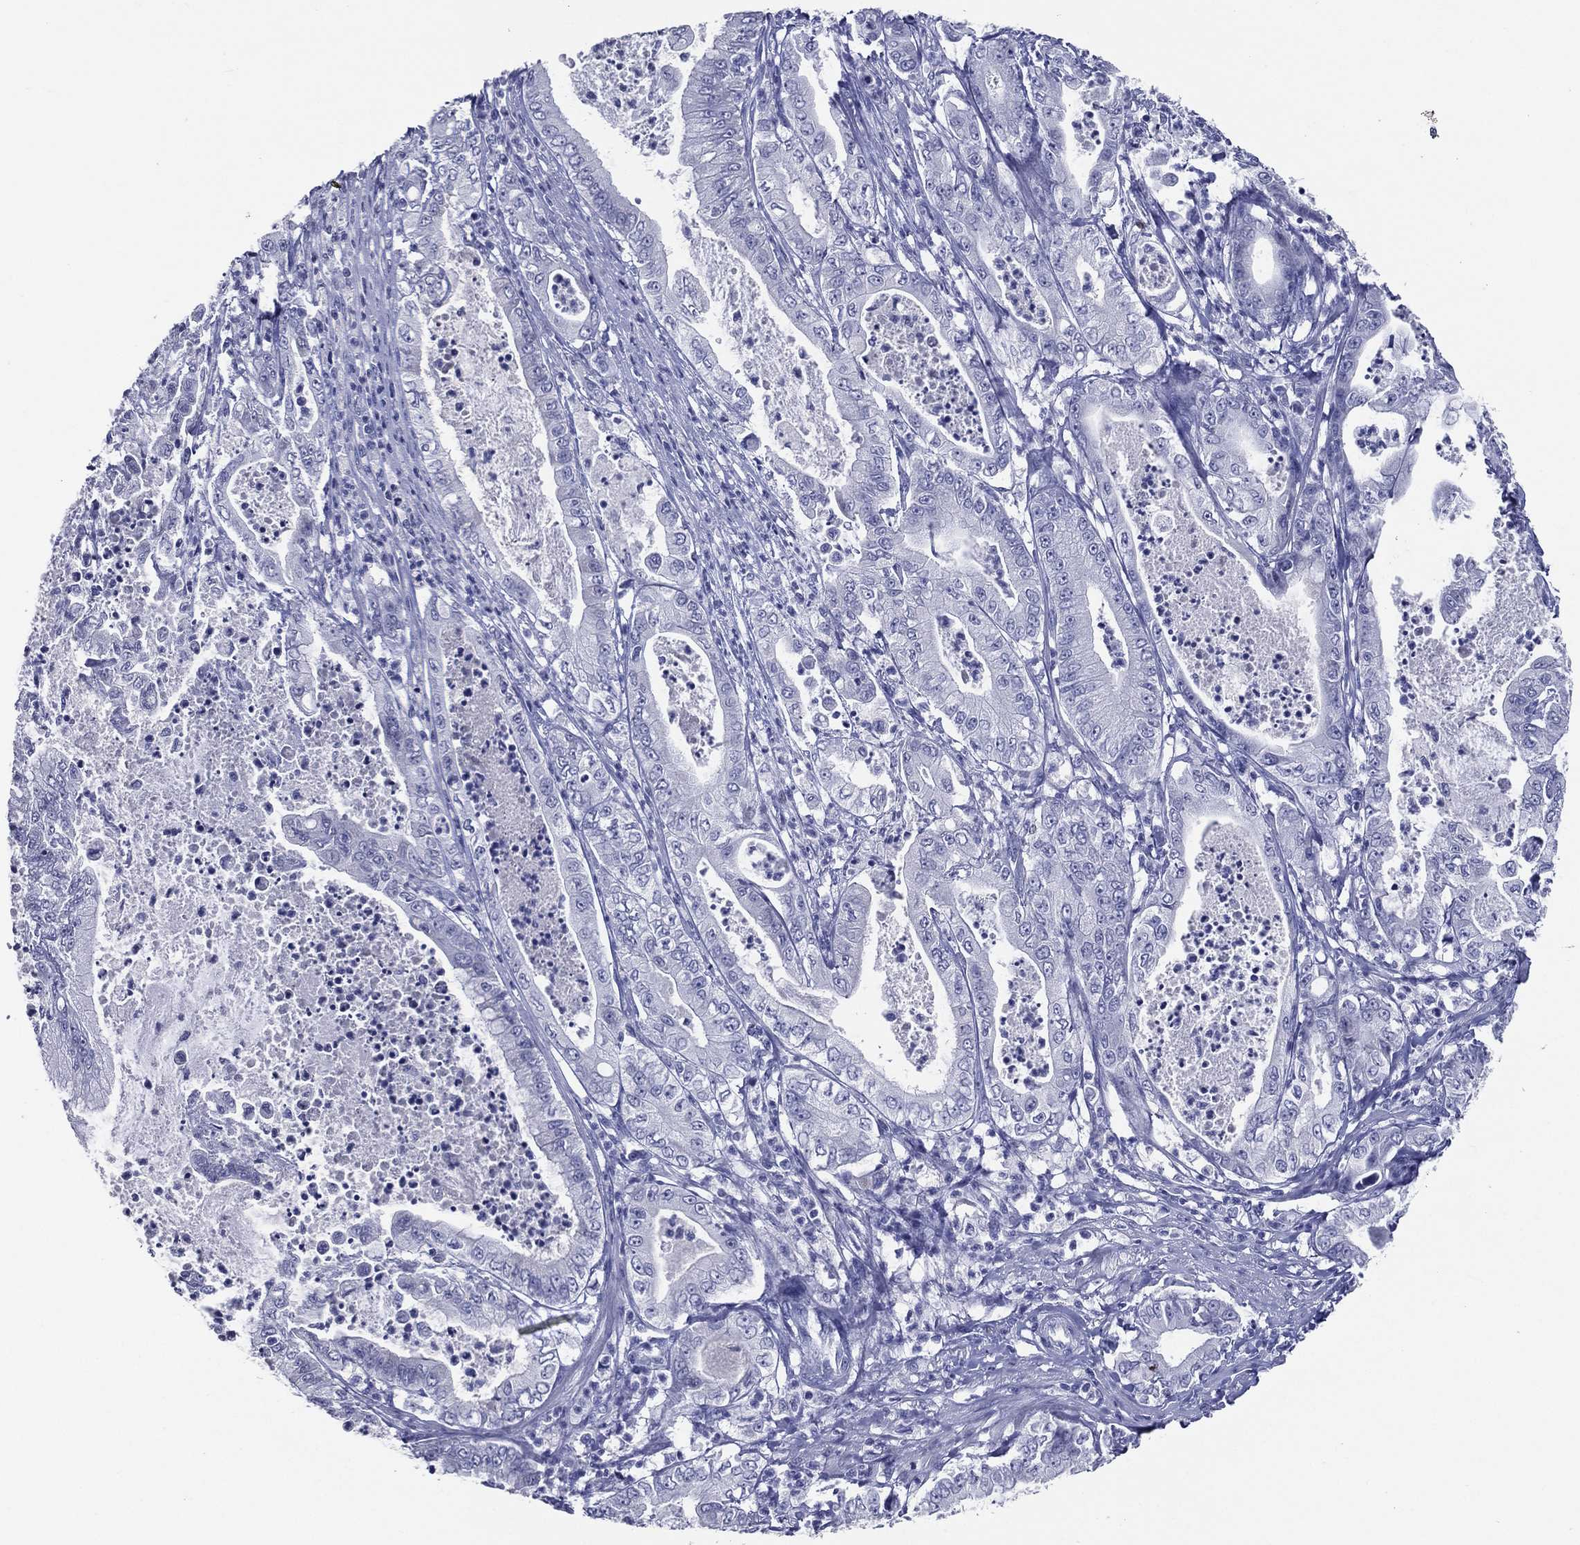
{"staining": {"intensity": "negative", "quantity": "none", "location": "none"}, "tissue": "pancreatic cancer", "cell_type": "Tumor cells", "image_type": "cancer", "snomed": [{"axis": "morphology", "description": "Adenocarcinoma, NOS"}, {"axis": "topography", "description": "Pancreas"}], "caption": "Tumor cells are negative for protein expression in human pancreatic cancer.", "gene": "TFAP2A", "patient": {"sex": "male", "age": 71}}